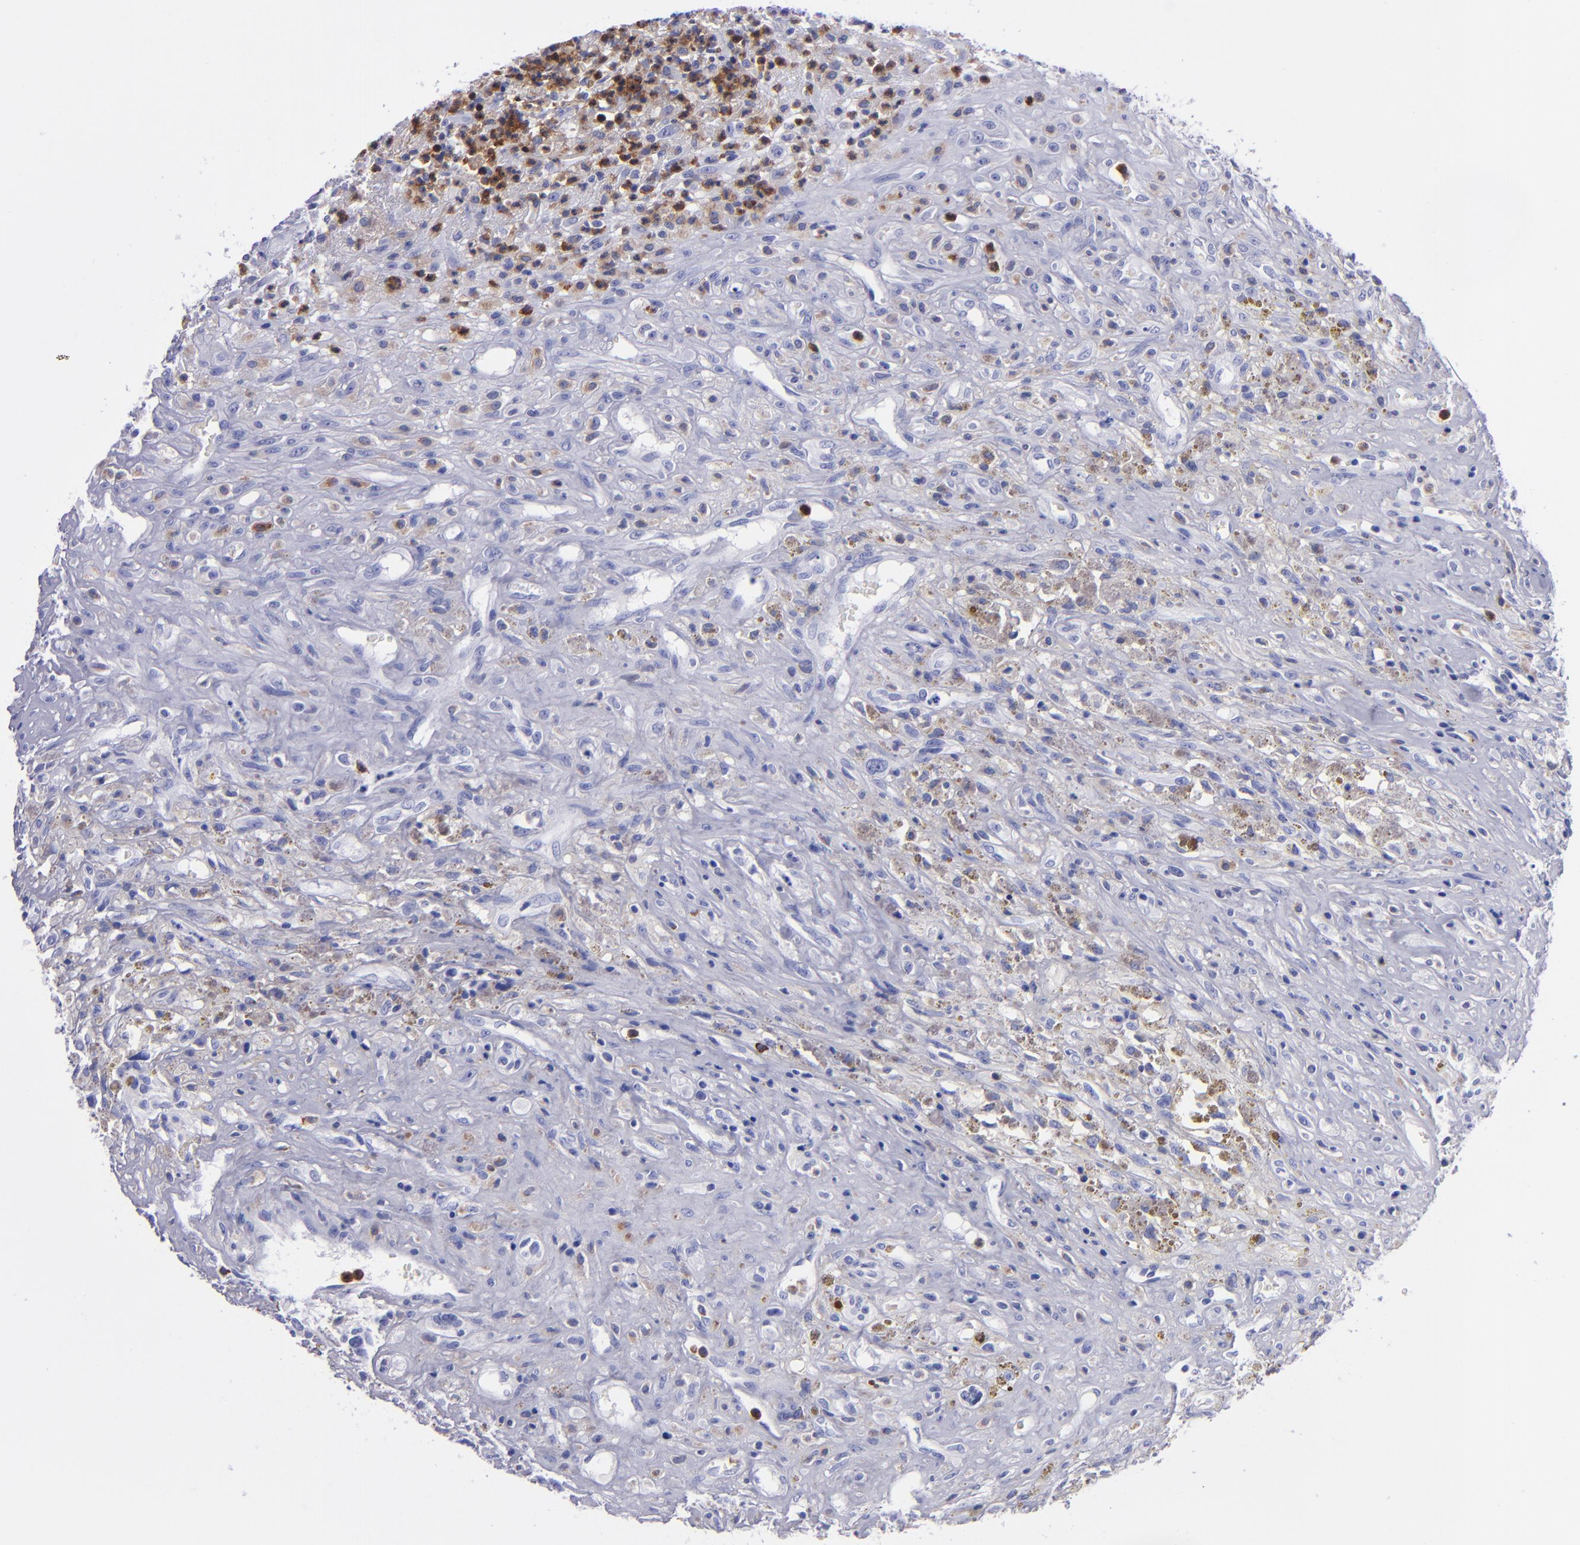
{"staining": {"intensity": "negative", "quantity": "none", "location": "none"}, "tissue": "glioma", "cell_type": "Tumor cells", "image_type": "cancer", "snomed": [{"axis": "morphology", "description": "Glioma, malignant, High grade"}, {"axis": "topography", "description": "Brain"}], "caption": "An IHC histopathology image of malignant glioma (high-grade) is shown. There is no staining in tumor cells of malignant glioma (high-grade).", "gene": "CR1", "patient": {"sex": "male", "age": 66}}